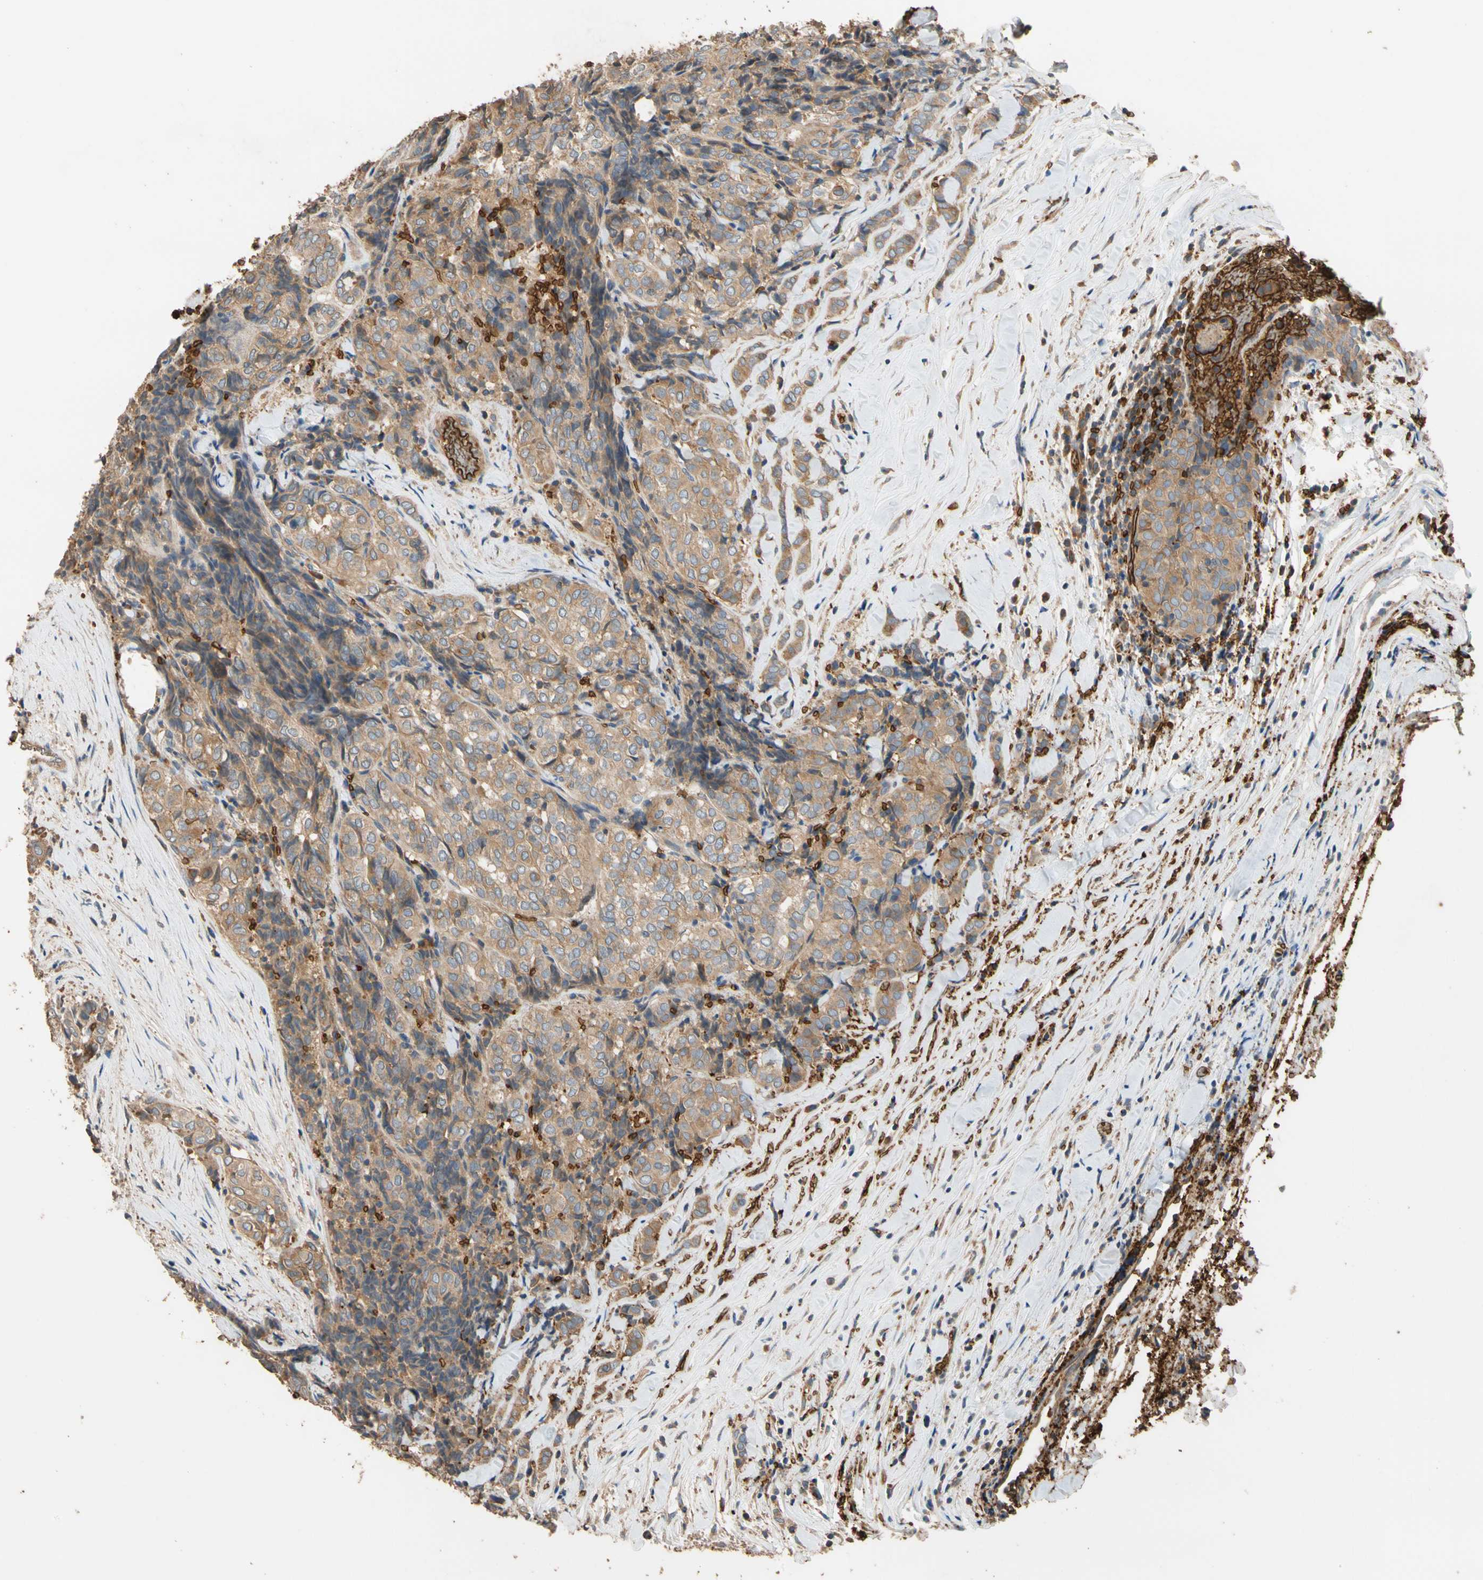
{"staining": {"intensity": "moderate", "quantity": ">75%", "location": "cytoplasmic/membranous"}, "tissue": "thyroid cancer", "cell_type": "Tumor cells", "image_type": "cancer", "snomed": [{"axis": "morphology", "description": "Normal tissue, NOS"}, {"axis": "morphology", "description": "Papillary adenocarcinoma, NOS"}, {"axis": "topography", "description": "Thyroid gland"}], "caption": "Immunohistochemistry staining of papillary adenocarcinoma (thyroid), which displays medium levels of moderate cytoplasmic/membranous positivity in approximately >75% of tumor cells indicating moderate cytoplasmic/membranous protein staining. The staining was performed using DAB (brown) for protein detection and nuclei were counterstained in hematoxylin (blue).", "gene": "RIOK2", "patient": {"sex": "female", "age": 30}}